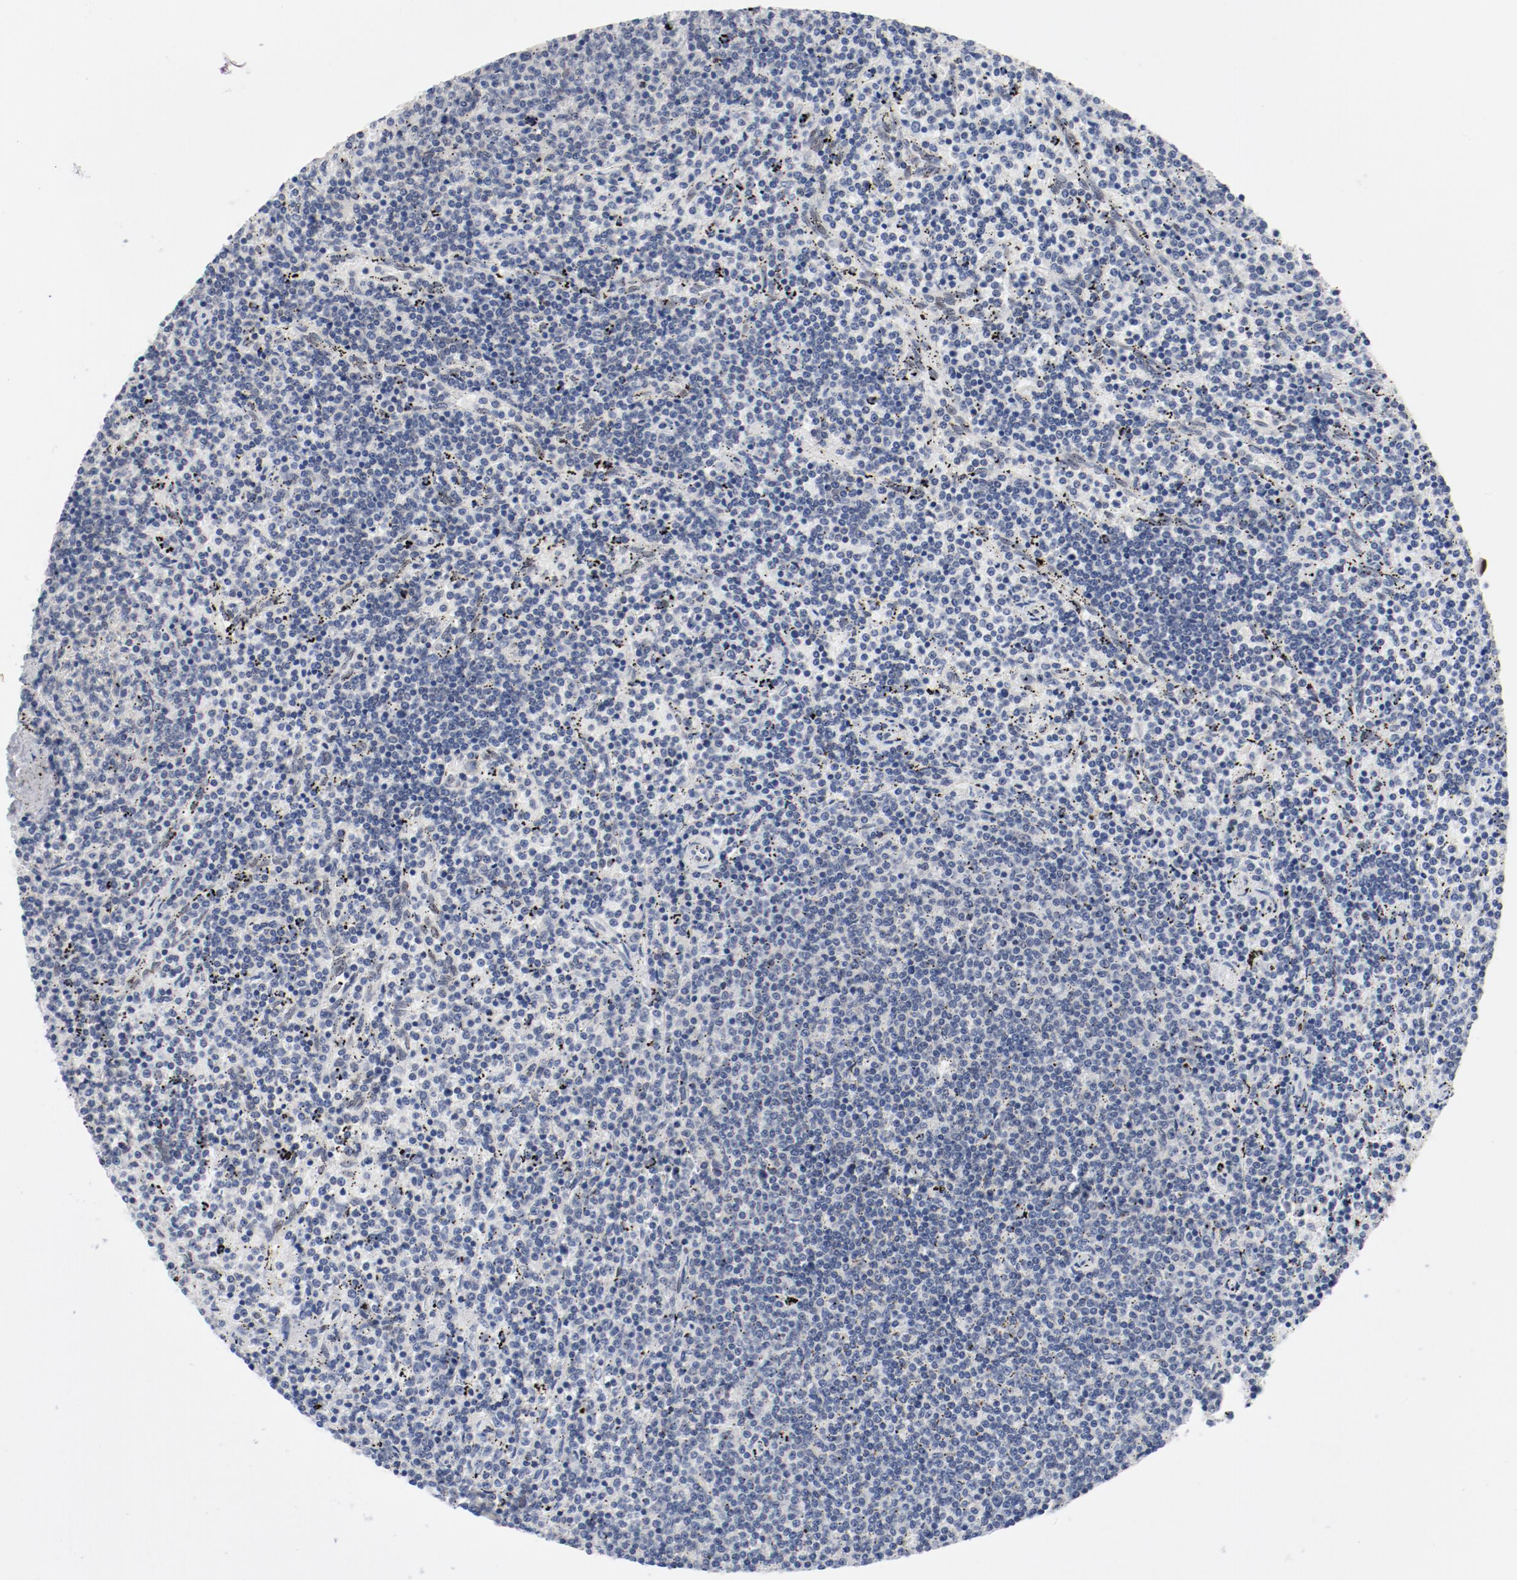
{"staining": {"intensity": "negative", "quantity": "none", "location": "none"}, "tissue": "lymphoma", "cell_type": "Tumor cells", "image_type": "cancer", "snomed": [{"axis": "morphology", "description": "Malignant lymphoma, non-Hodgkin's type, Low grade"}, {"axis": "topography", "description": "Spleen"}], "caption": "An immunohistochemistry micrograph of lymphoma is shown. There is no staining in tumor cells of lymphoma.", "gene": "ARNT", "patient": {"sex": "female", "age": 50}}